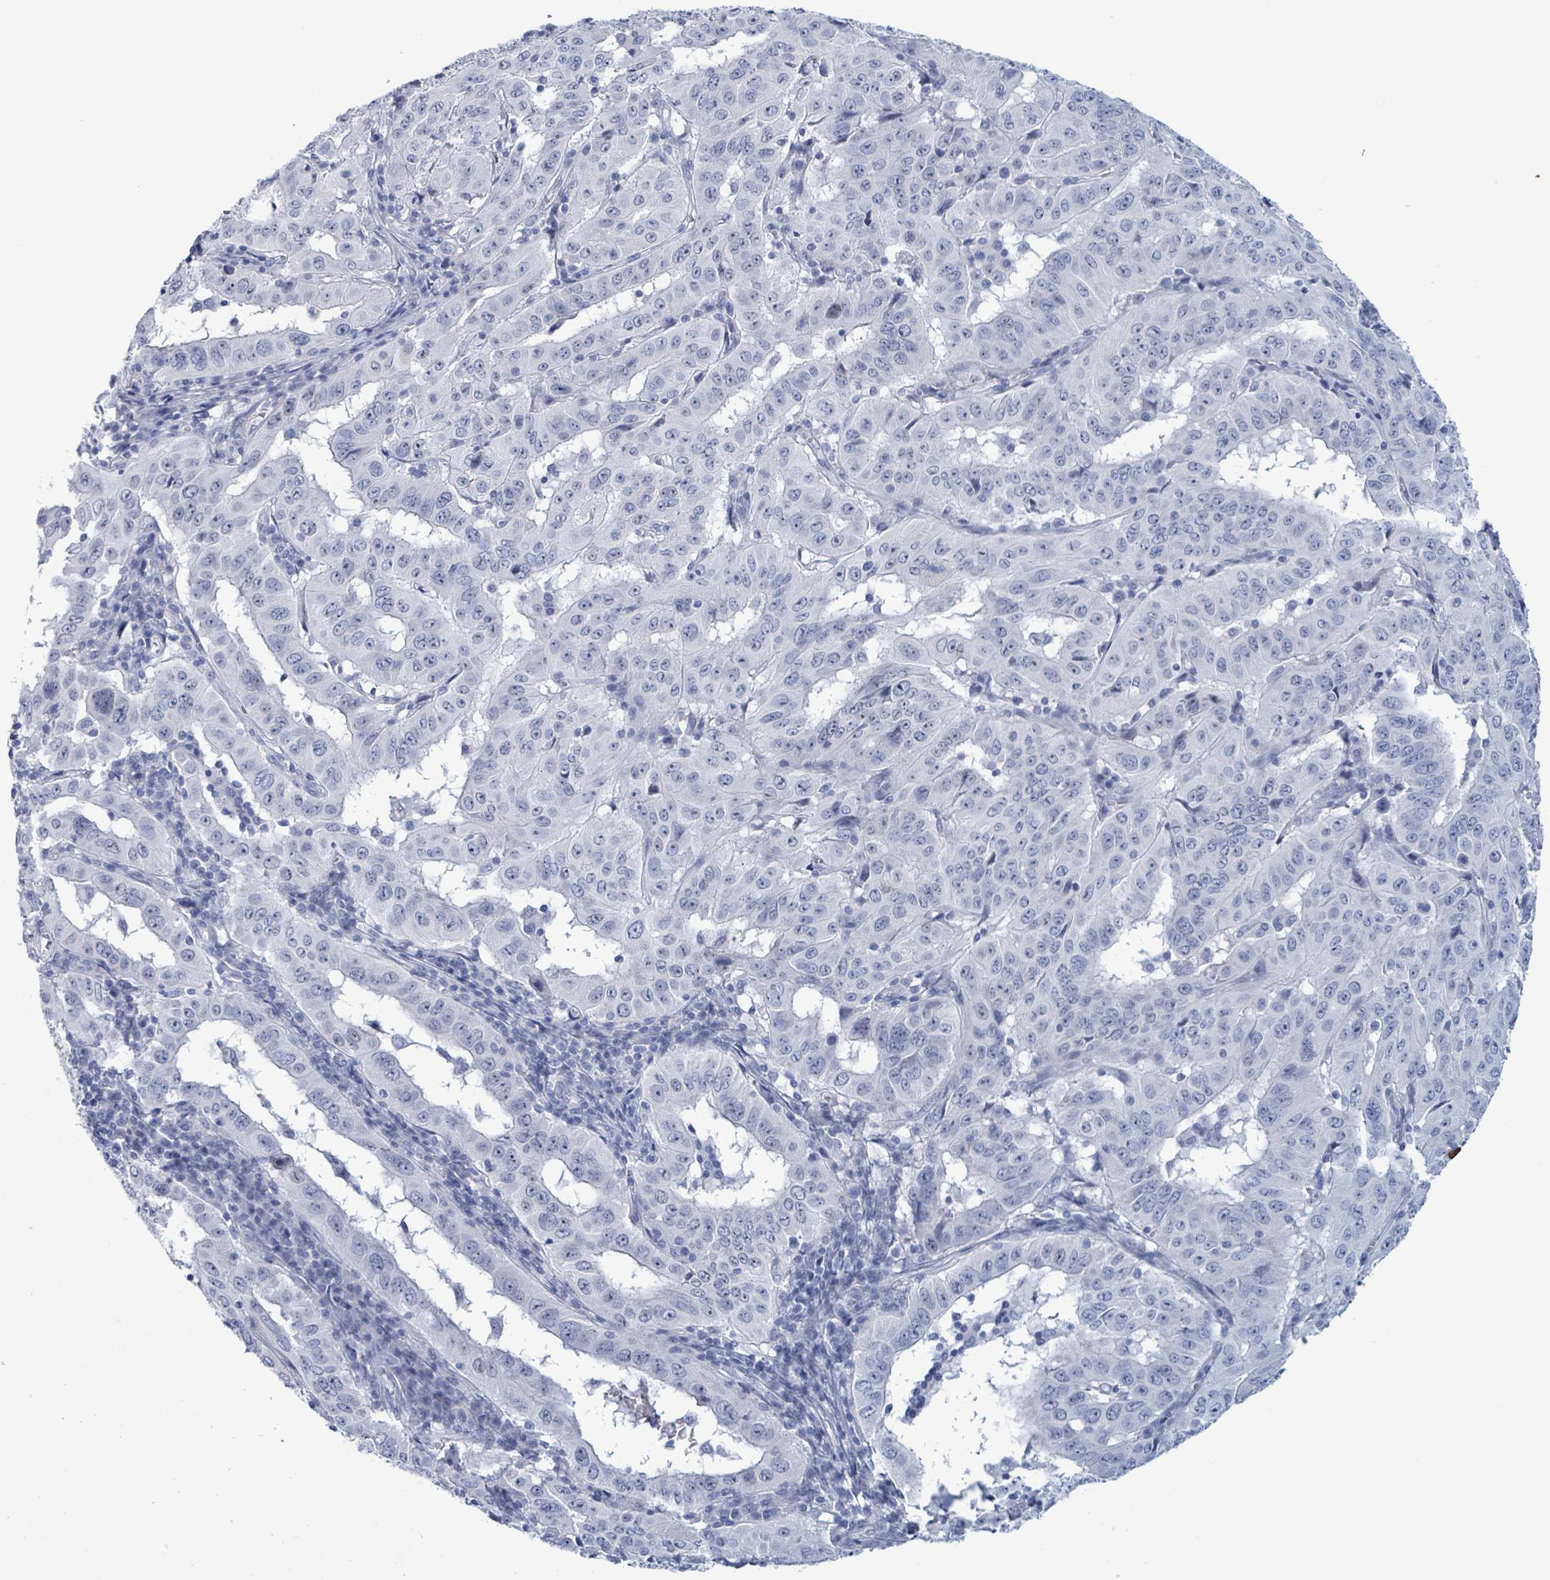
{"staining": {"intensity": "negative", "quantity": "none", "location": "none"}, "tissue": "pancreatic cancer", "cell_type": "Tumor cells", "image_type": "cancer", "snomed": [{"axis": "morphology", "description": "Adenocarcinoma, NOS"}, {"axis": "topography", "description": "Pancreas"}], "caption": "A high-resolution photomicrograph shows IHC staining of adenocarcinoma (pancreatic), which displays no significant expression in tumor cells.", "gene": "ZNF771", "patient": {"sex": "male", "age": 63}}